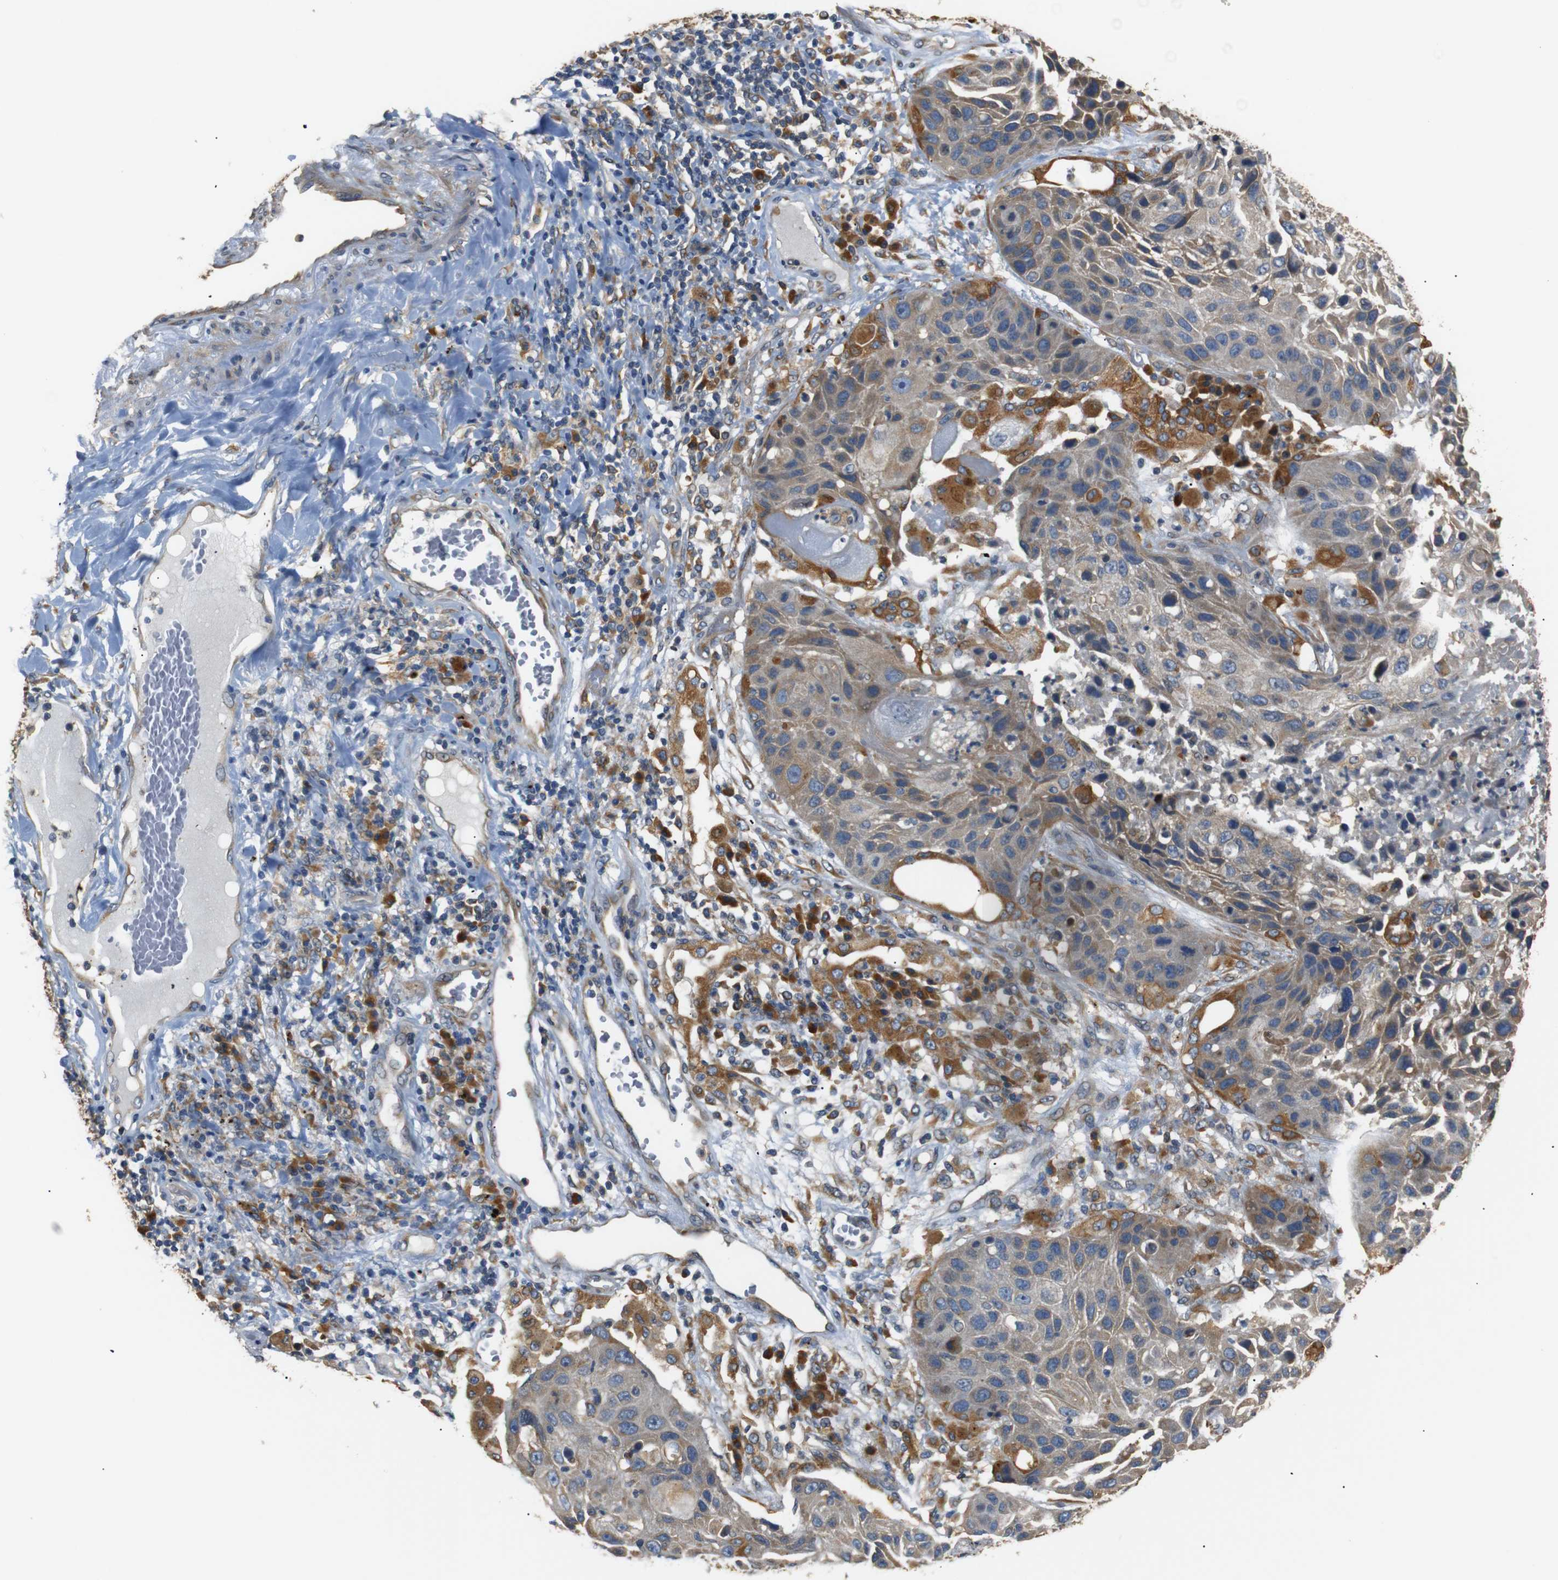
{"staining": {"intensity": "moderate", "quantity": "25%-75%", "location": "cytoplasmic/membranous"}, "tissue": "lung cancer", "cell_type": "Tumor cells", "image_type": "cancer", "snomed": [{"axis": "morphology", "description": "Squamous cell carcinoma, NOS"}, {"axis": "topography", "description": "Lung"}], "caption": "High-magnification brightfield microscopy of lung cancer (squamous cell carcinoma) stained with DAB (3,3'-diaminobenzidine) (brown) and counterstained with hematoxylin (blue). tumor cells exhibit moderate cytoplasmic/membranous staining is present in about25%-75% of cells.", "gene": "TMED2", "patient": {"sex": "male", "age": 57}}